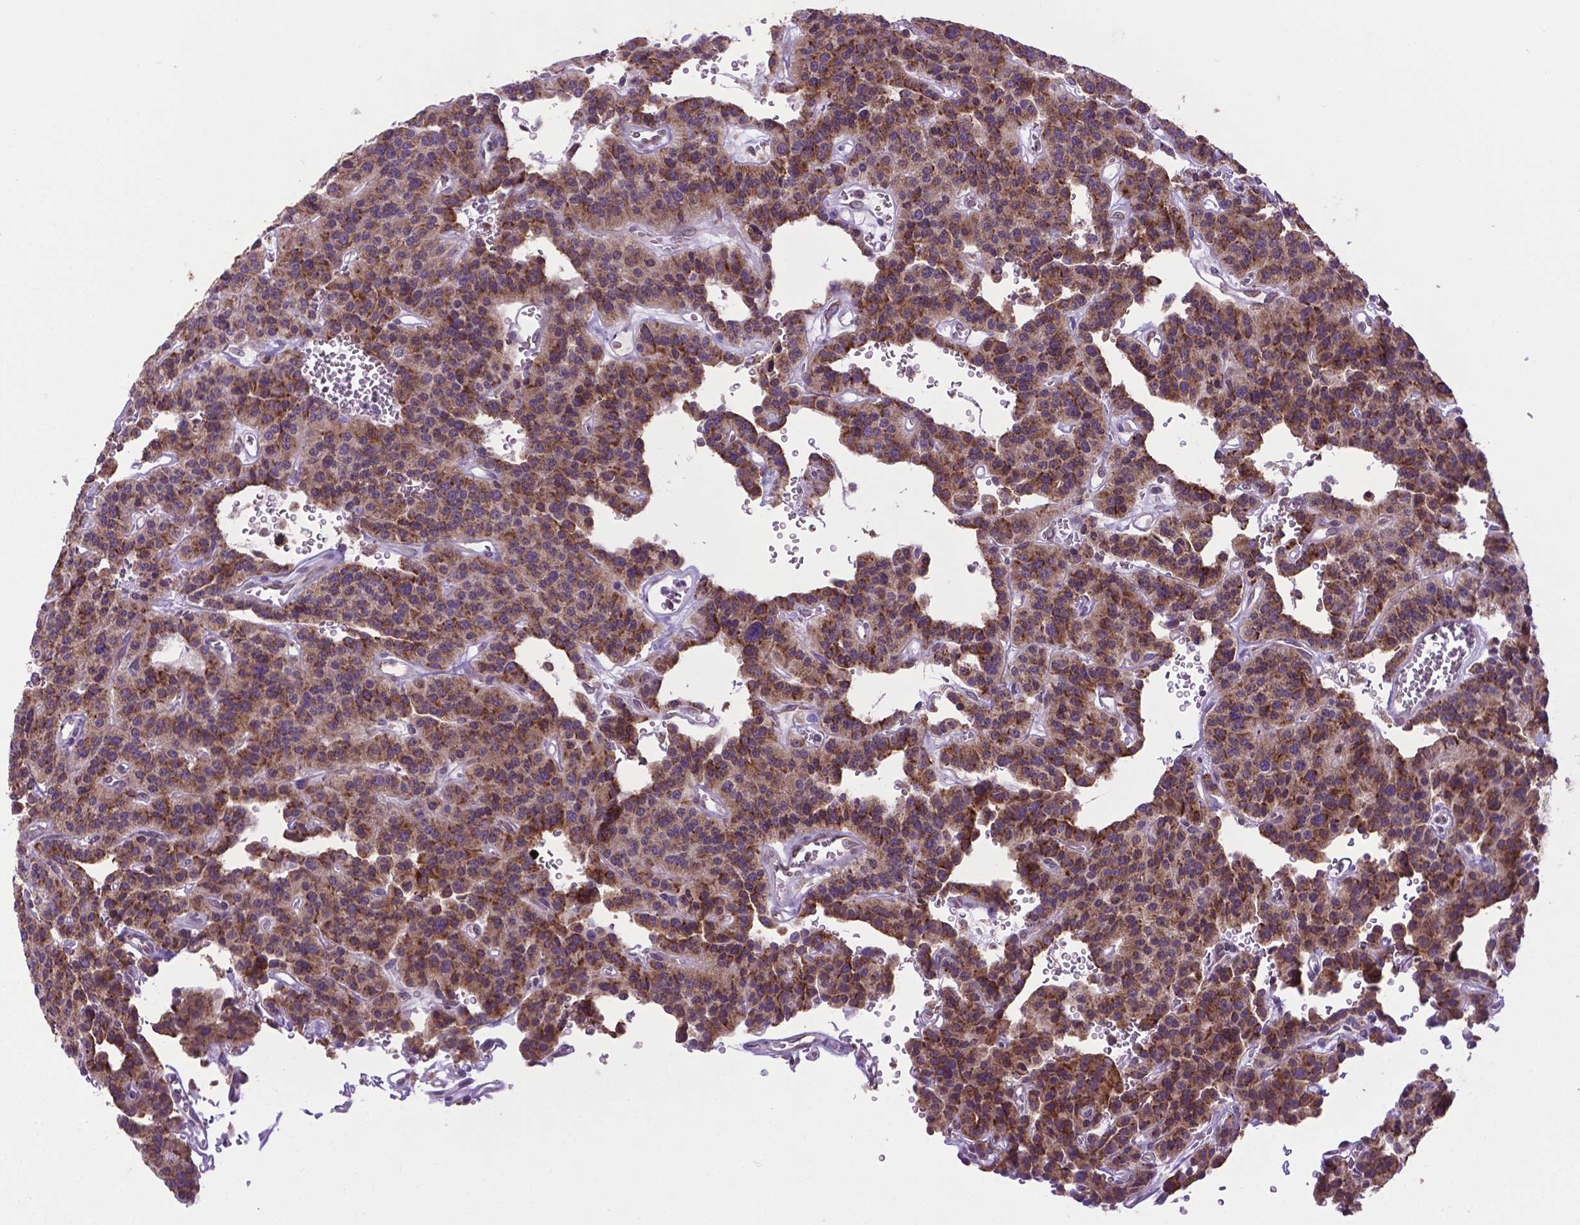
{"staining": {"intensity": "moderate", "quantity": ">75%", "location": "cytoplasmic/membranous"}, "tissue": "carcinoid", "cell_type": "Tumor cells", "image_type": "cancer", "snomed": [{"axis": "morphology", "description": "Carcinoid, malignant, NOS"}, {"axis": "topography", "description": "Lung"}], "caption": "Human carcinoid stained for a protein (brown) reveals moderate cytoplasmic/membranous positive staining in about >75% of tumor cells.", "gene": "WDR83OS", "patient": {"sex": "female", "age": 71}}